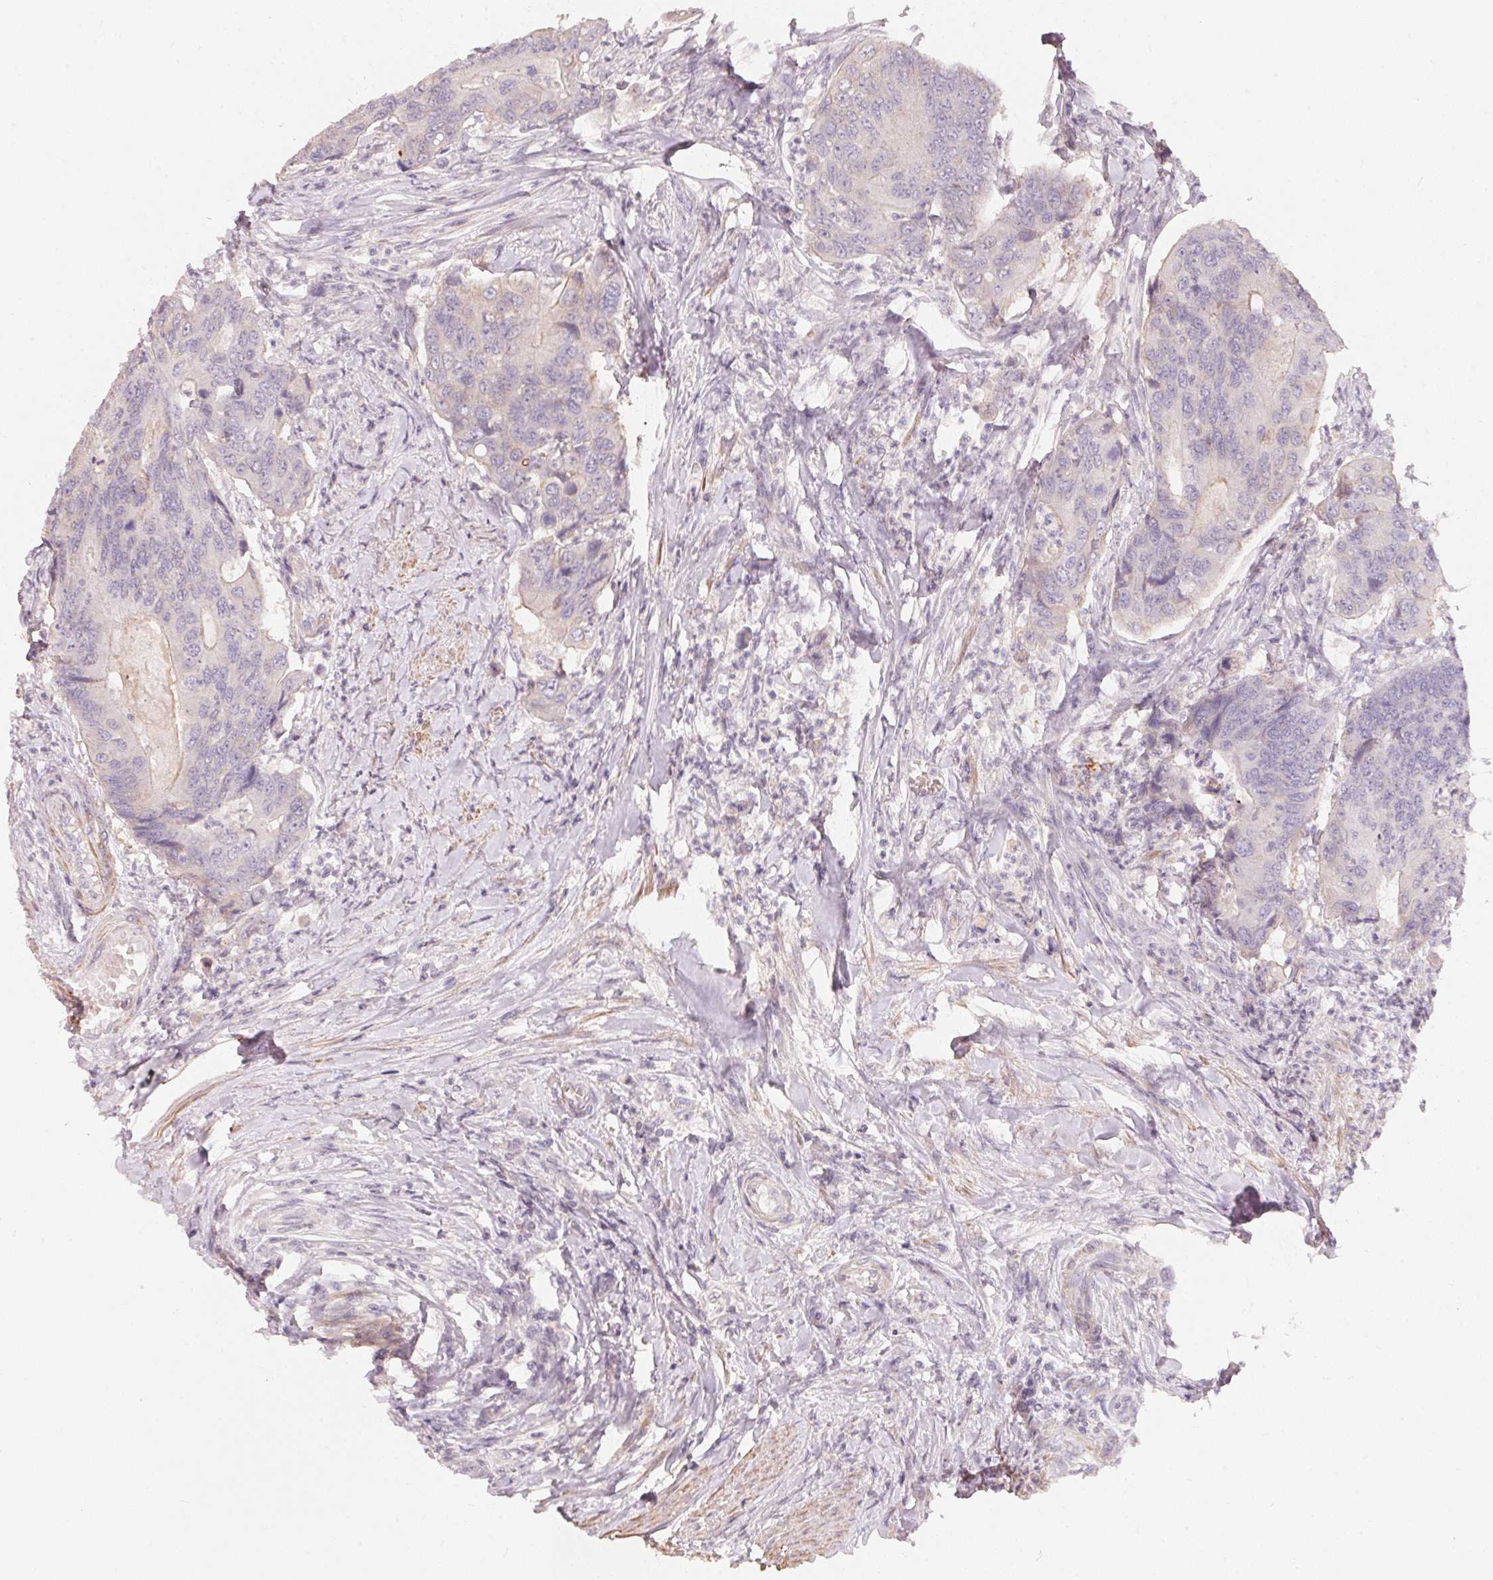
{"staining": {"intensity": "negative", "quantity": "none", "location": "none"}, "tissue": "colorectal cancer", "cell_type": "Tumor cells", "image_type": "cancer", "snomed": [{"axis": "morphology", "description": "Adenocarcinoma, NOS"}, {"axis": "topography", "description": "Colon"}], "caption": "Tumor cells are negative for brown protein staining in colorectal cancer.", "gene": "TP53AIP1", "patient": {"sex": "female", "age": 67}}